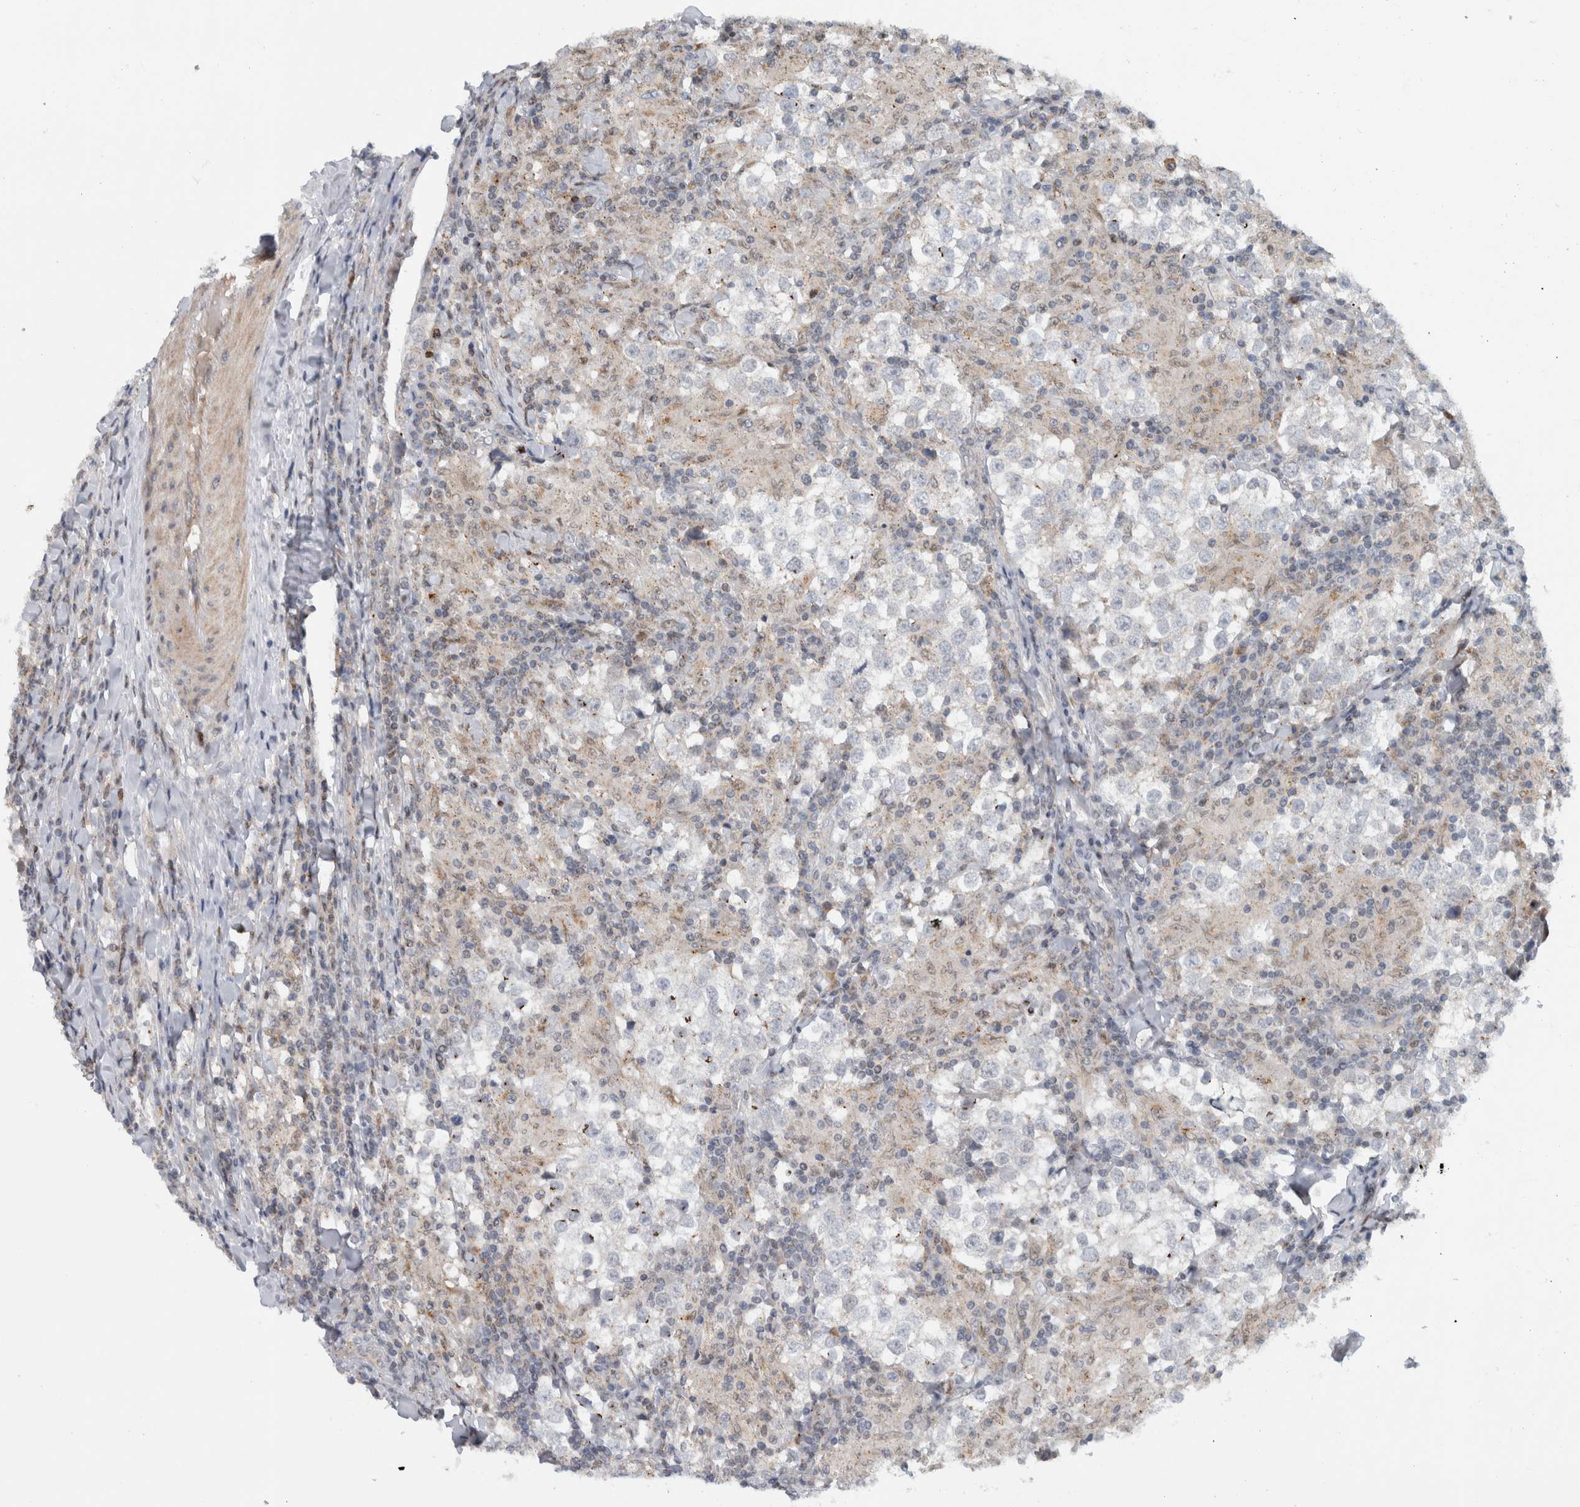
{"staining": {"intensity": "negative", "quantity": "none", "location": "none"}, "tissue": "testis cancer", "cell_type": "Tumor cells", "image_type": "cancer", "snomed": [{"axis": "morphology", "description": "Seminoma, NOS"}, {"axis": "morphology", "description": "Carcinoma, Embryonal, NOS"}, {"axis": "topography", "description": "Testis"}], "caption": "IHC photomicrograph of human testis seminoma stained for a protein (brown), which reveals no expression in tumor cells.", "gene": "MSL1", "patient": {"sex": "male", "age": 36}}